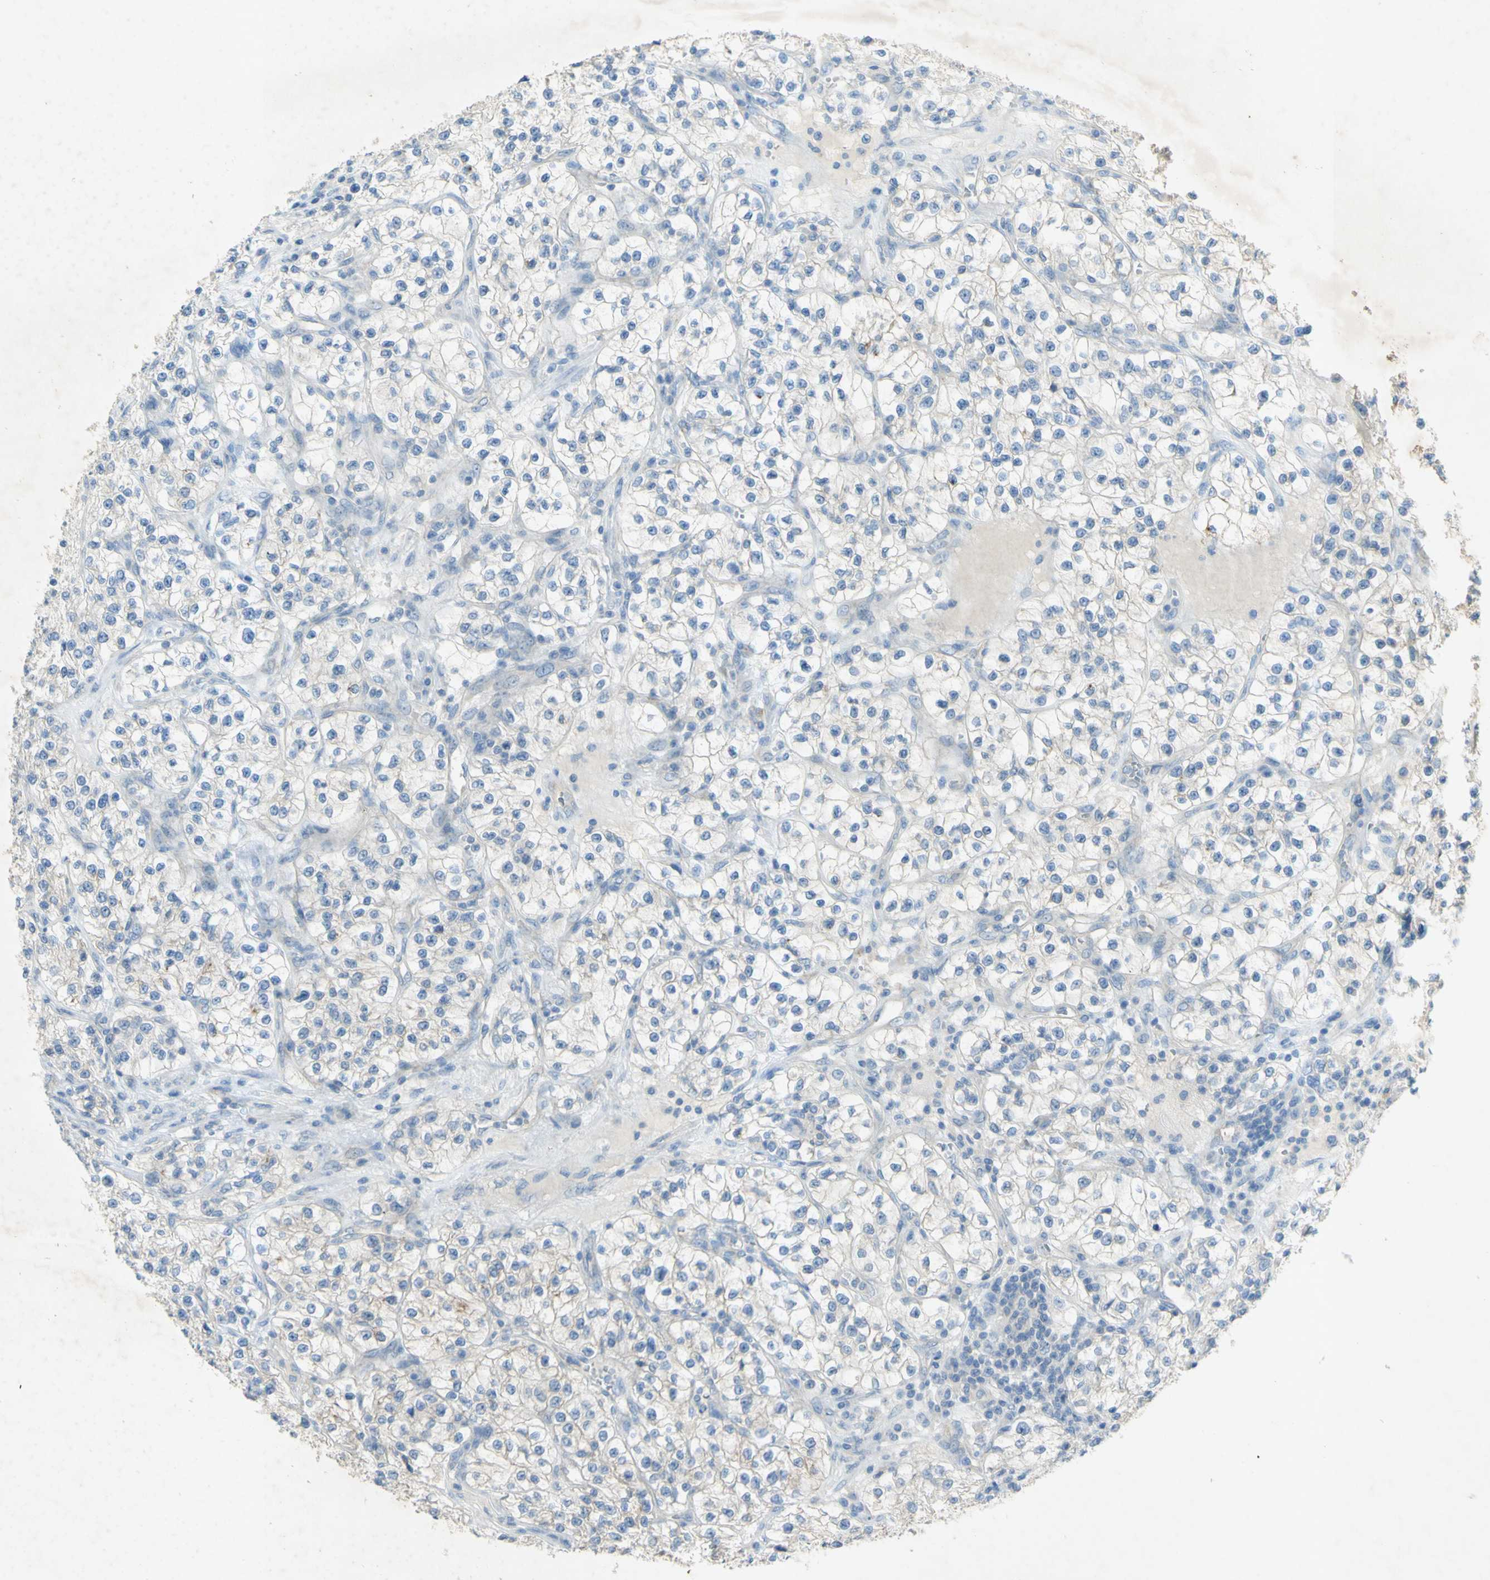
{"staining": {"intensity": "negative", "quantity": "none", "location": "none"}, "tissue": "renal cancer", "cell_type": "Tumor cells", "image_type": "cancer", "snomed": [{"axis": "morphology", "description": "Adenocarcinoma, NOS"}, {"axis": "topography", "description": "Kidney"}], "caption": "Protein analysis of renal adenocarcinoma exhibits no significant expression in tumor cells.", "gene": "GDF15", "patient": {"sex": "female", "age": 57}}